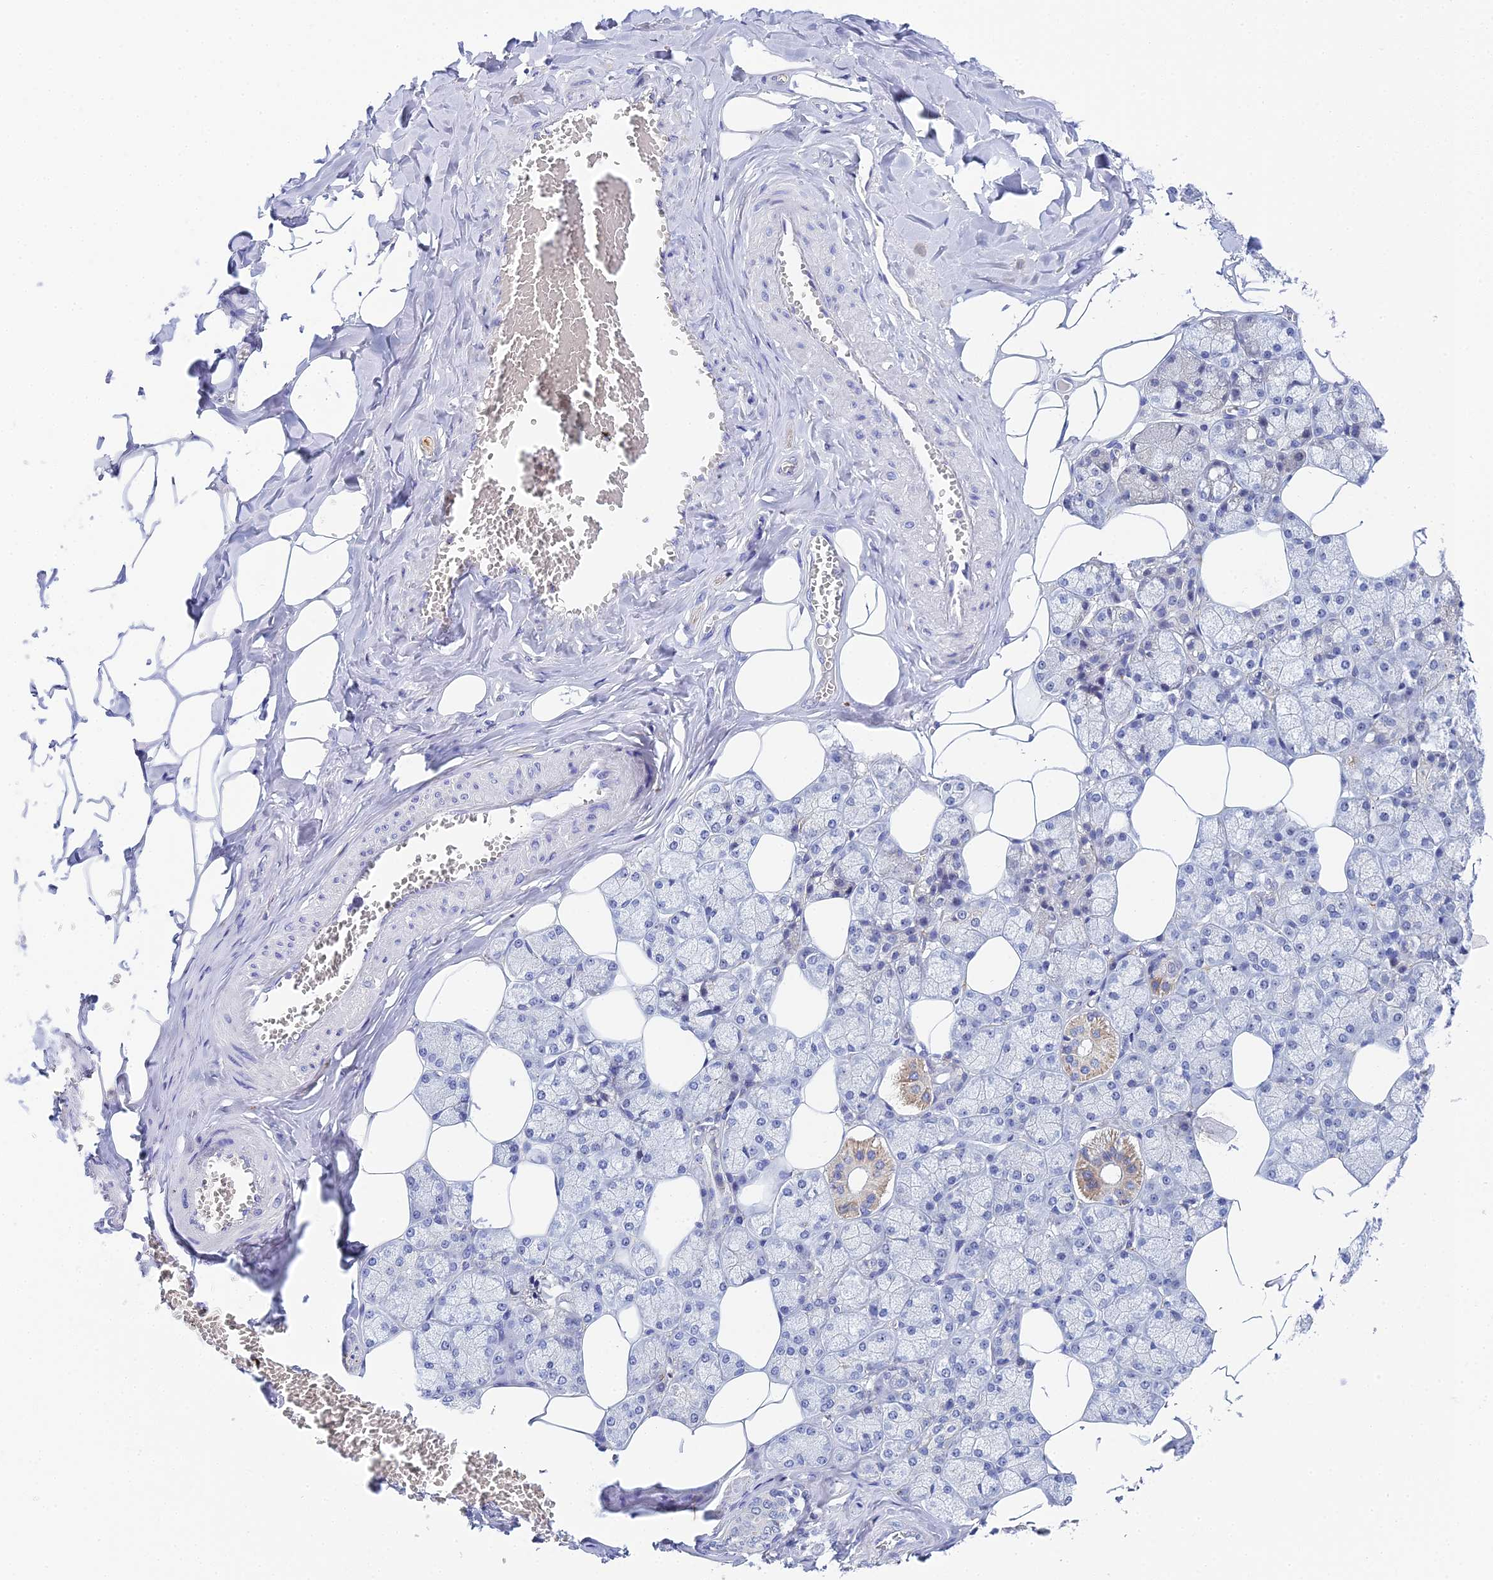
{"staining": {"intensity": "moderate", "quantity": "<25%", "location": "cytoplasmic/membranous,nuclear"}, "tissue": "salivary gland", "cell_type": "Glandular cells", "image_type": "normal", "snomed": [{"axis": "morphology", "description": "Normal tissue, NOS"}, {"axis": "topography", "description": "Salivary gland"}], "caption": "The photomicrograph displays immunohistochemical staining of benign salivary gland. There is moderate cytoplasmic/membranous,nuclear positivity is appreciated in about <25% of glandular cells.", "gene": "PLPP4", "patient": {"sex": "male", "age": 62}}